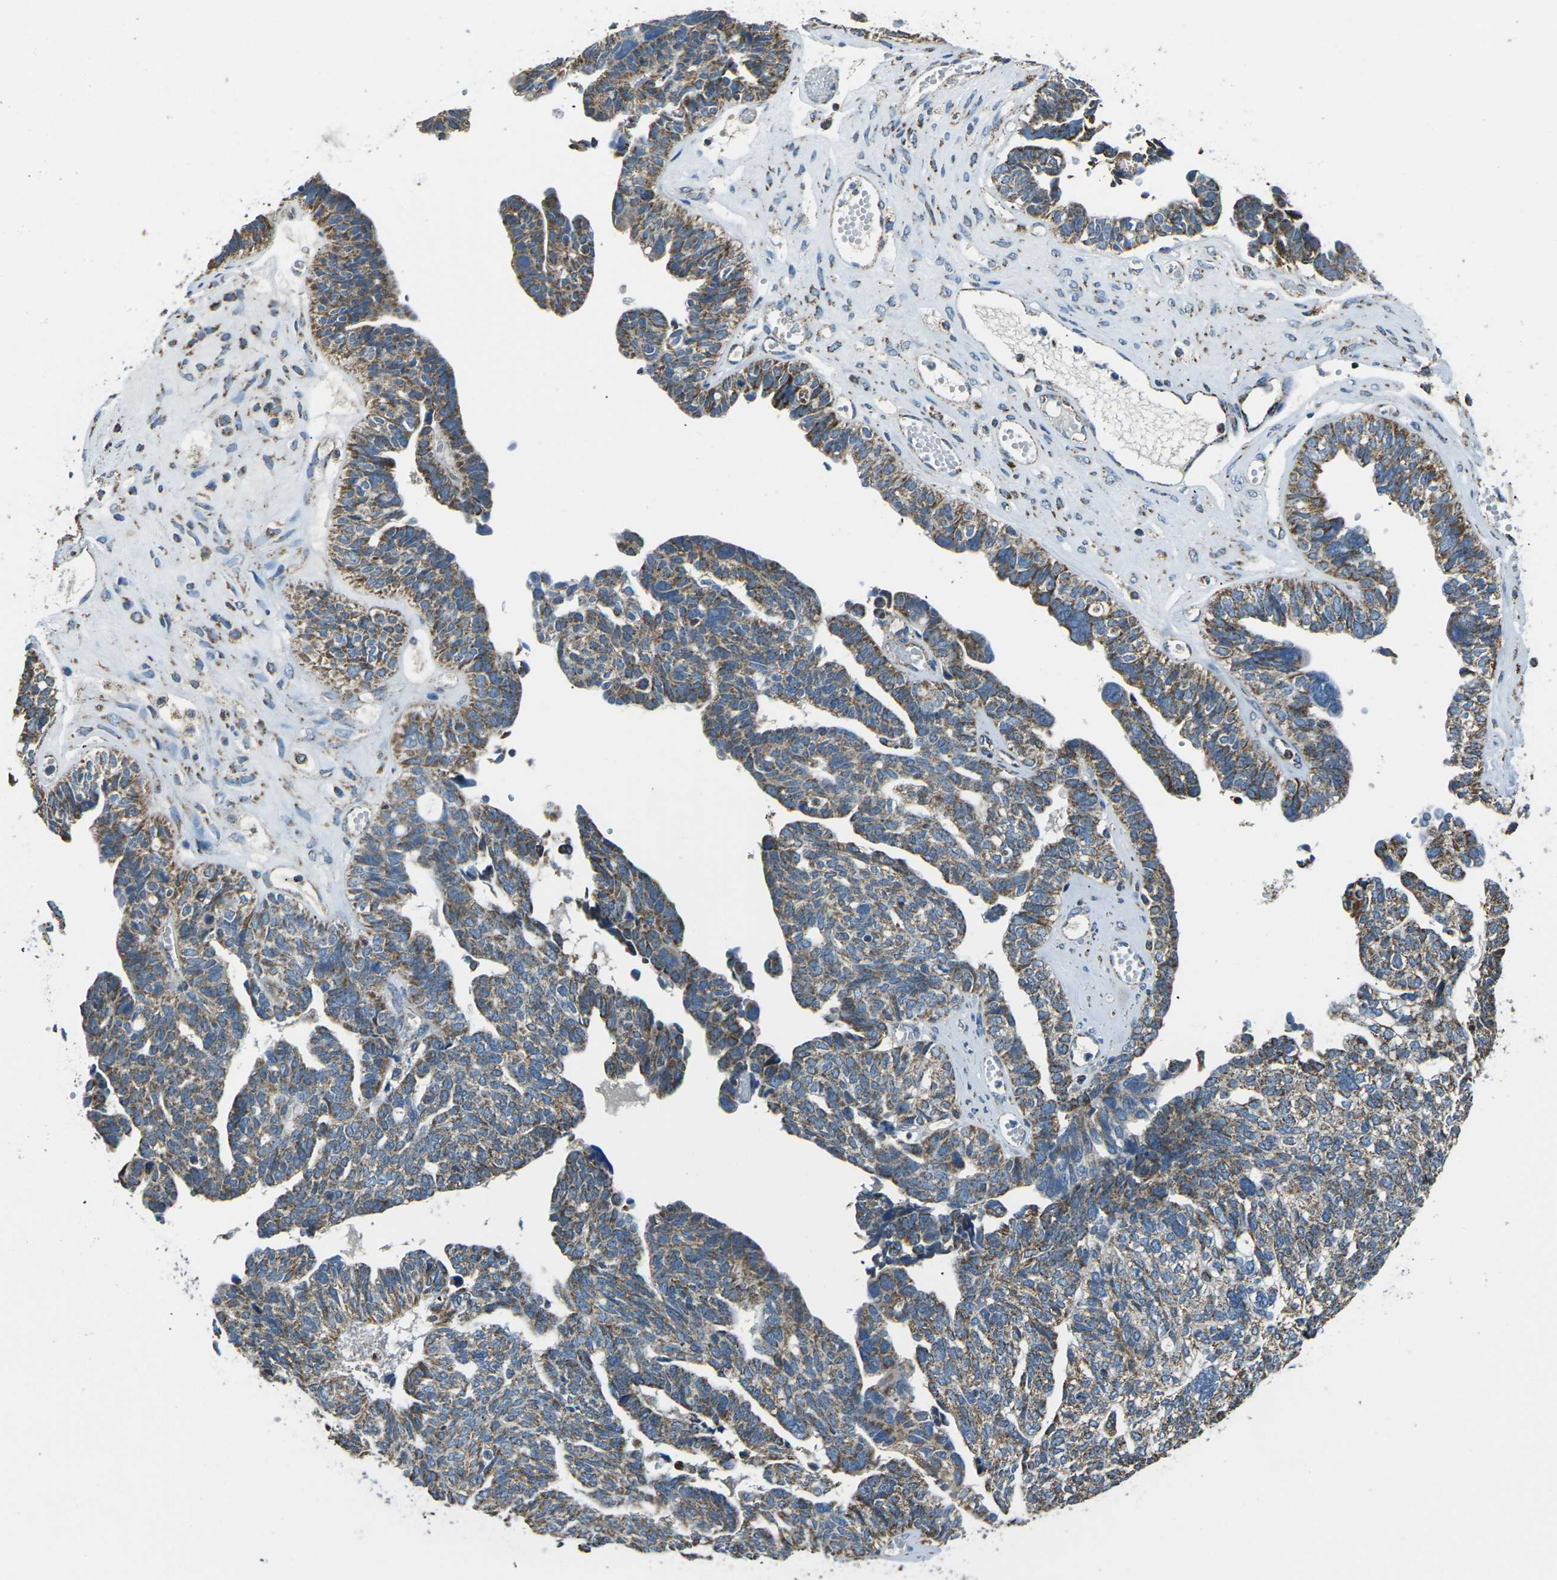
{"staining": {"intensity": "moderate", "quantity": ">75%", "location": "cytoplasmic/membranous"}, "tissue": "ovarian cancer", "cell_type": "Tumor cells", "image_type": "cancer", "snomed": [{"axis": "morphology", "description": "Cystadenocarcinoma, serous, NOS"}, {"axis": "topography", "description": "Ovary"}], "caption": "Protein staining shows moderate cytoplasmic/membranous expression in approximately >75% of tumor cells in ovarian cancer.", "gene": "IRF3", "patient": {"sex": "female", "age": 79}}